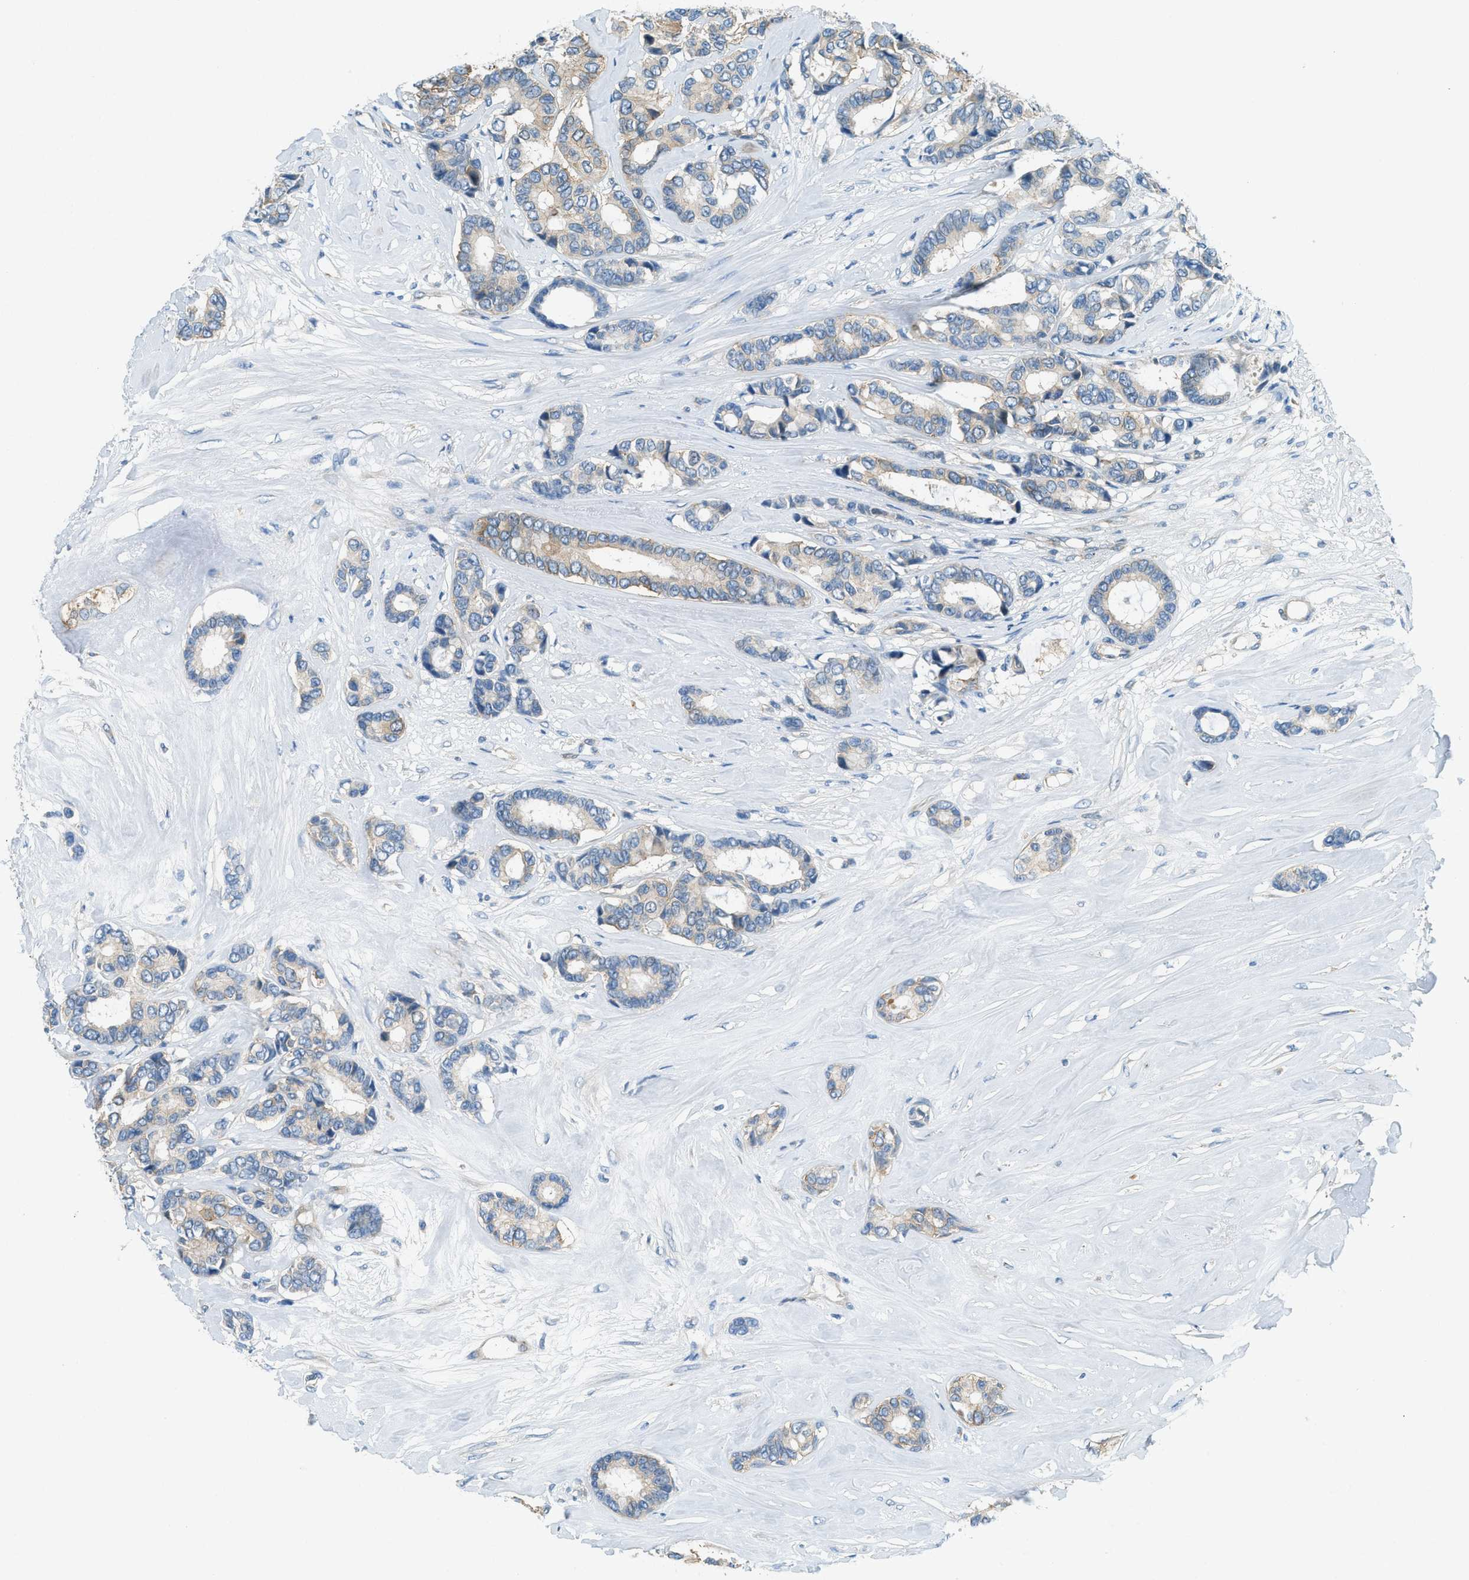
{"staining": {"intensity": "weak", "quantity": "<25%", "location": "cytoplasmic/membranous"}, "tissue": "breast cancer", "cell_type": "Tumor cells", "image_type": "cancer", "snomed": [{"axis": "morphology", "description": "Duct carcinoma"}, {"axis": "topography", "description": "Breast"}], "caption": "An image of human breast invasive ductal carcinoma is negative for staining in tumor cells.", "gene": "ZNF367", "patient": {"sex": "female", "age": 87}}